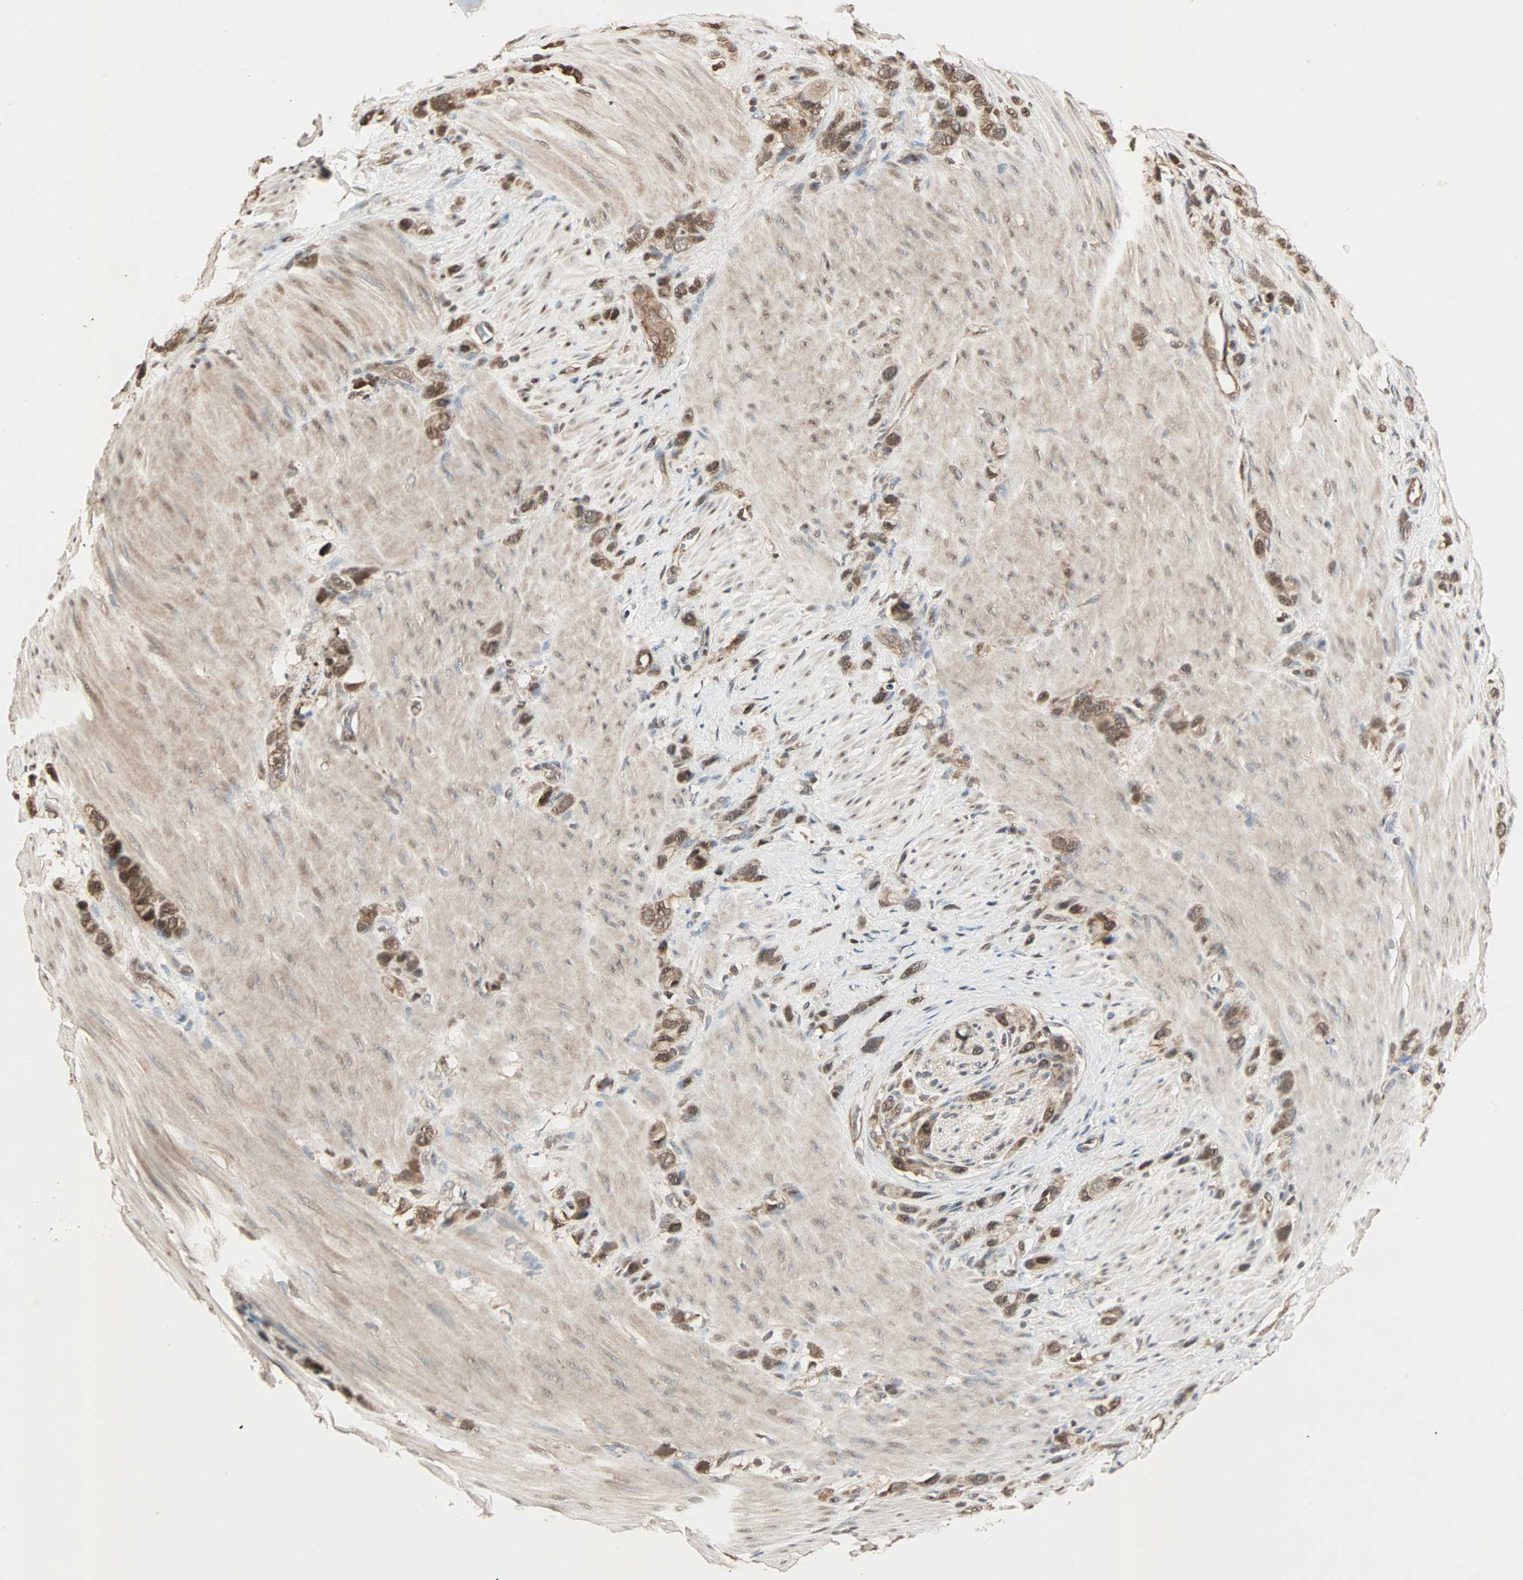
{"staining": {"intensity": "strong", "quantity": ">75%", "location": "cytoplasmic/membranous,nuclear"}, "tissue": "stomach cancer", "cell_type": "Tumor cells", "image_type": "cancer", "snomed": [{"axis": "morphology", "description": "Normal tissue, NOS"}, {"axis": "morphology", "description": "Adenocarcinoma, NOS"}, {"axis": "morphology", "description": "Adenocarcinoma, High grade"}, {"axis": "topography", "description": "Stomach, upper"}, {"axis": "topography", "description": "Stomach"}], "caption": "Stomach adenocarcinoma stained for a protein (brown) reveals strong cytoplasmic/membranous and nuclear positive staining in about >75% of tumor cells.", "gene": "DRG2", "patient": {"sex": "female", "age": 65}}